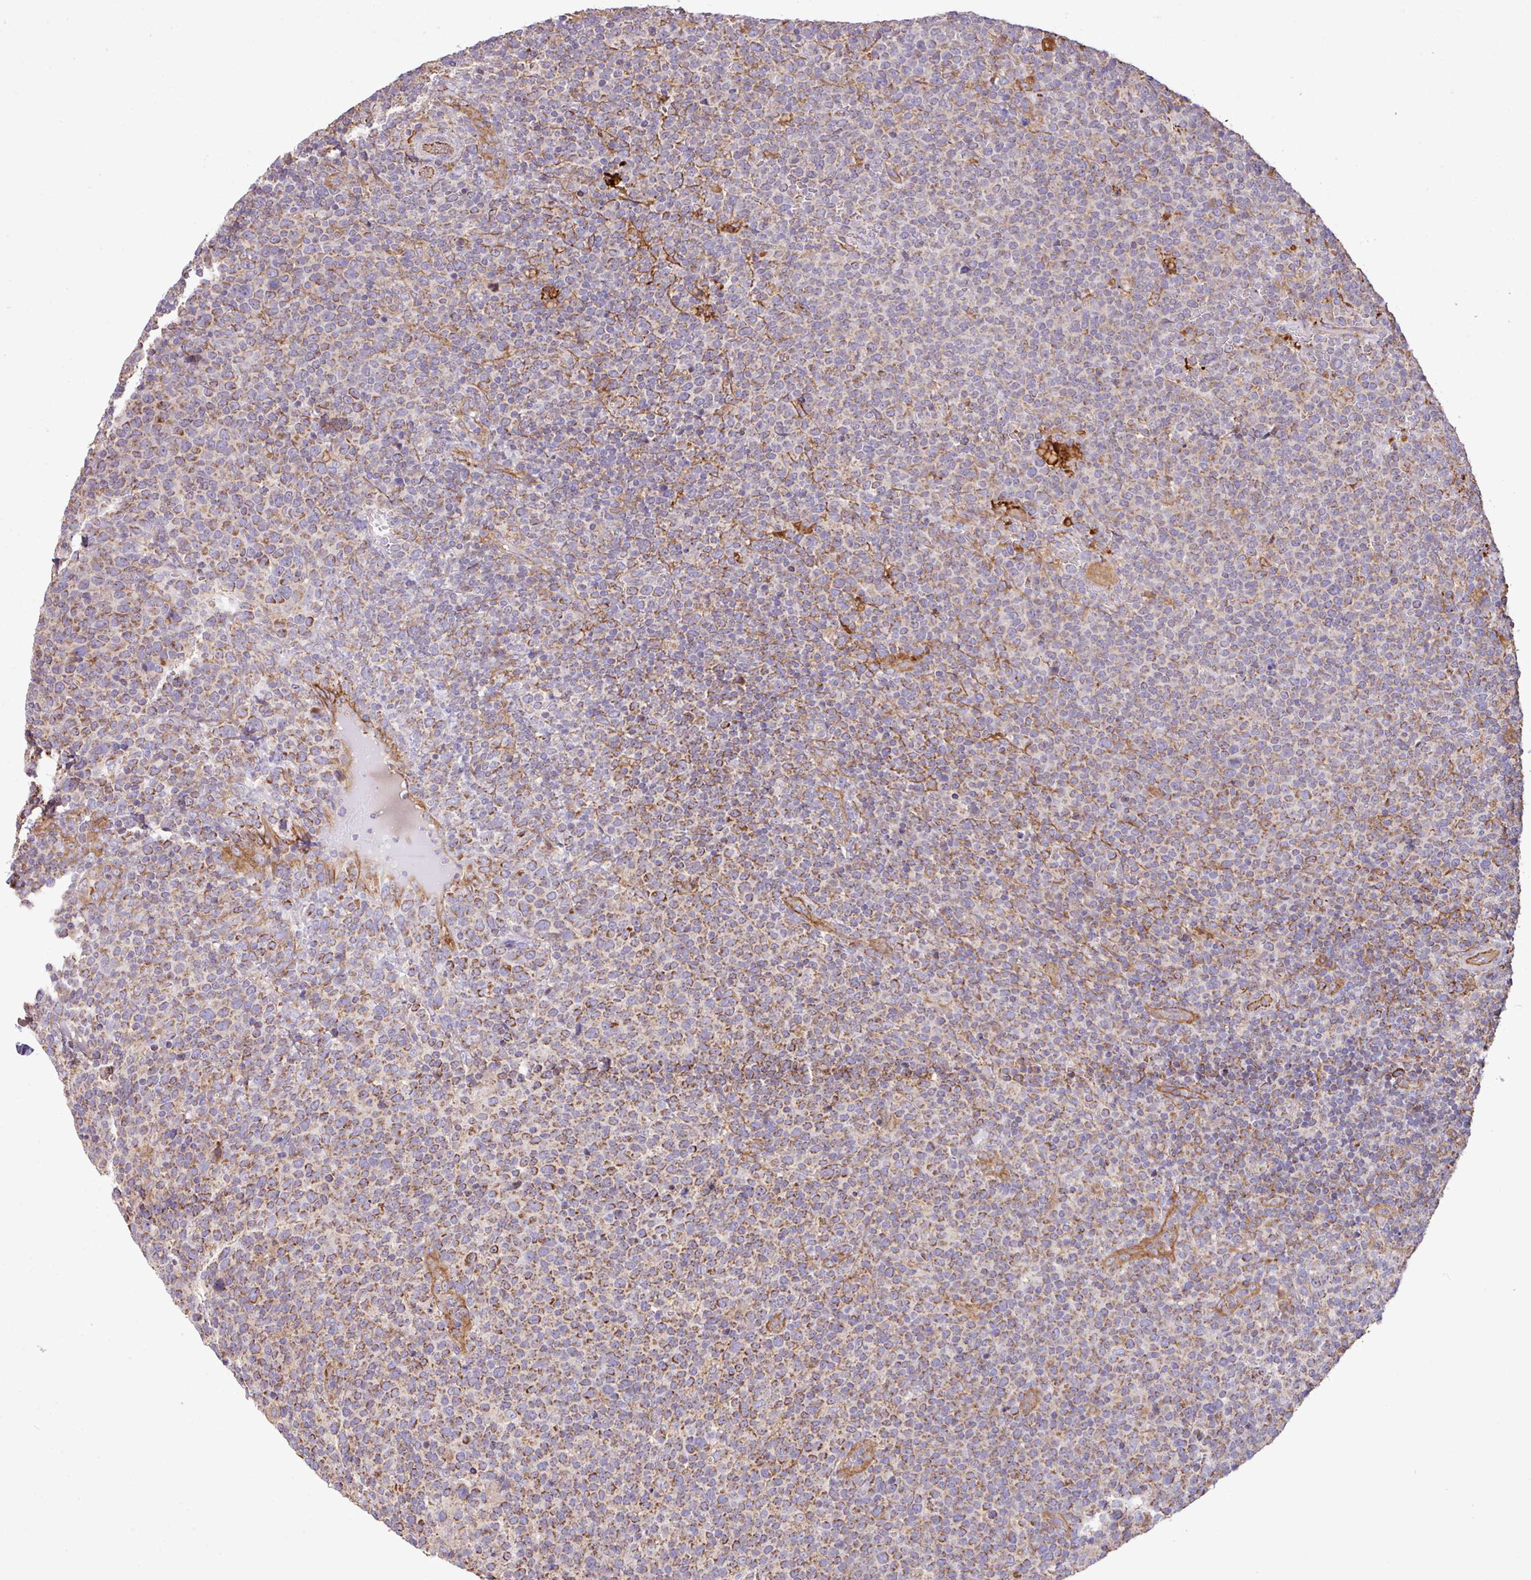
{"staining": {"intensity": "moderate", "quantity": ">75%", "location": "cytoplasmic/membranous"}, "tissue": "lymphoma", "cell_type": "Tumor cells", "image_type": "cancer", "snomed": [{"axis": "morphology", "description": "Malignant lymphoma, non-Hodgkin's type, High grade"}, {"axis": "topography", "description": "Lymph node"}], "caption": "Immunohistochemical staining of human lymphoma displays medium levels of moderate cytoplasmic/membranous protein positivity in approximately >75% of tumor cells. Nuclei are stained in blue.", "gene": "LRRC53", "patient": {"sex": "male", "age": 61}}